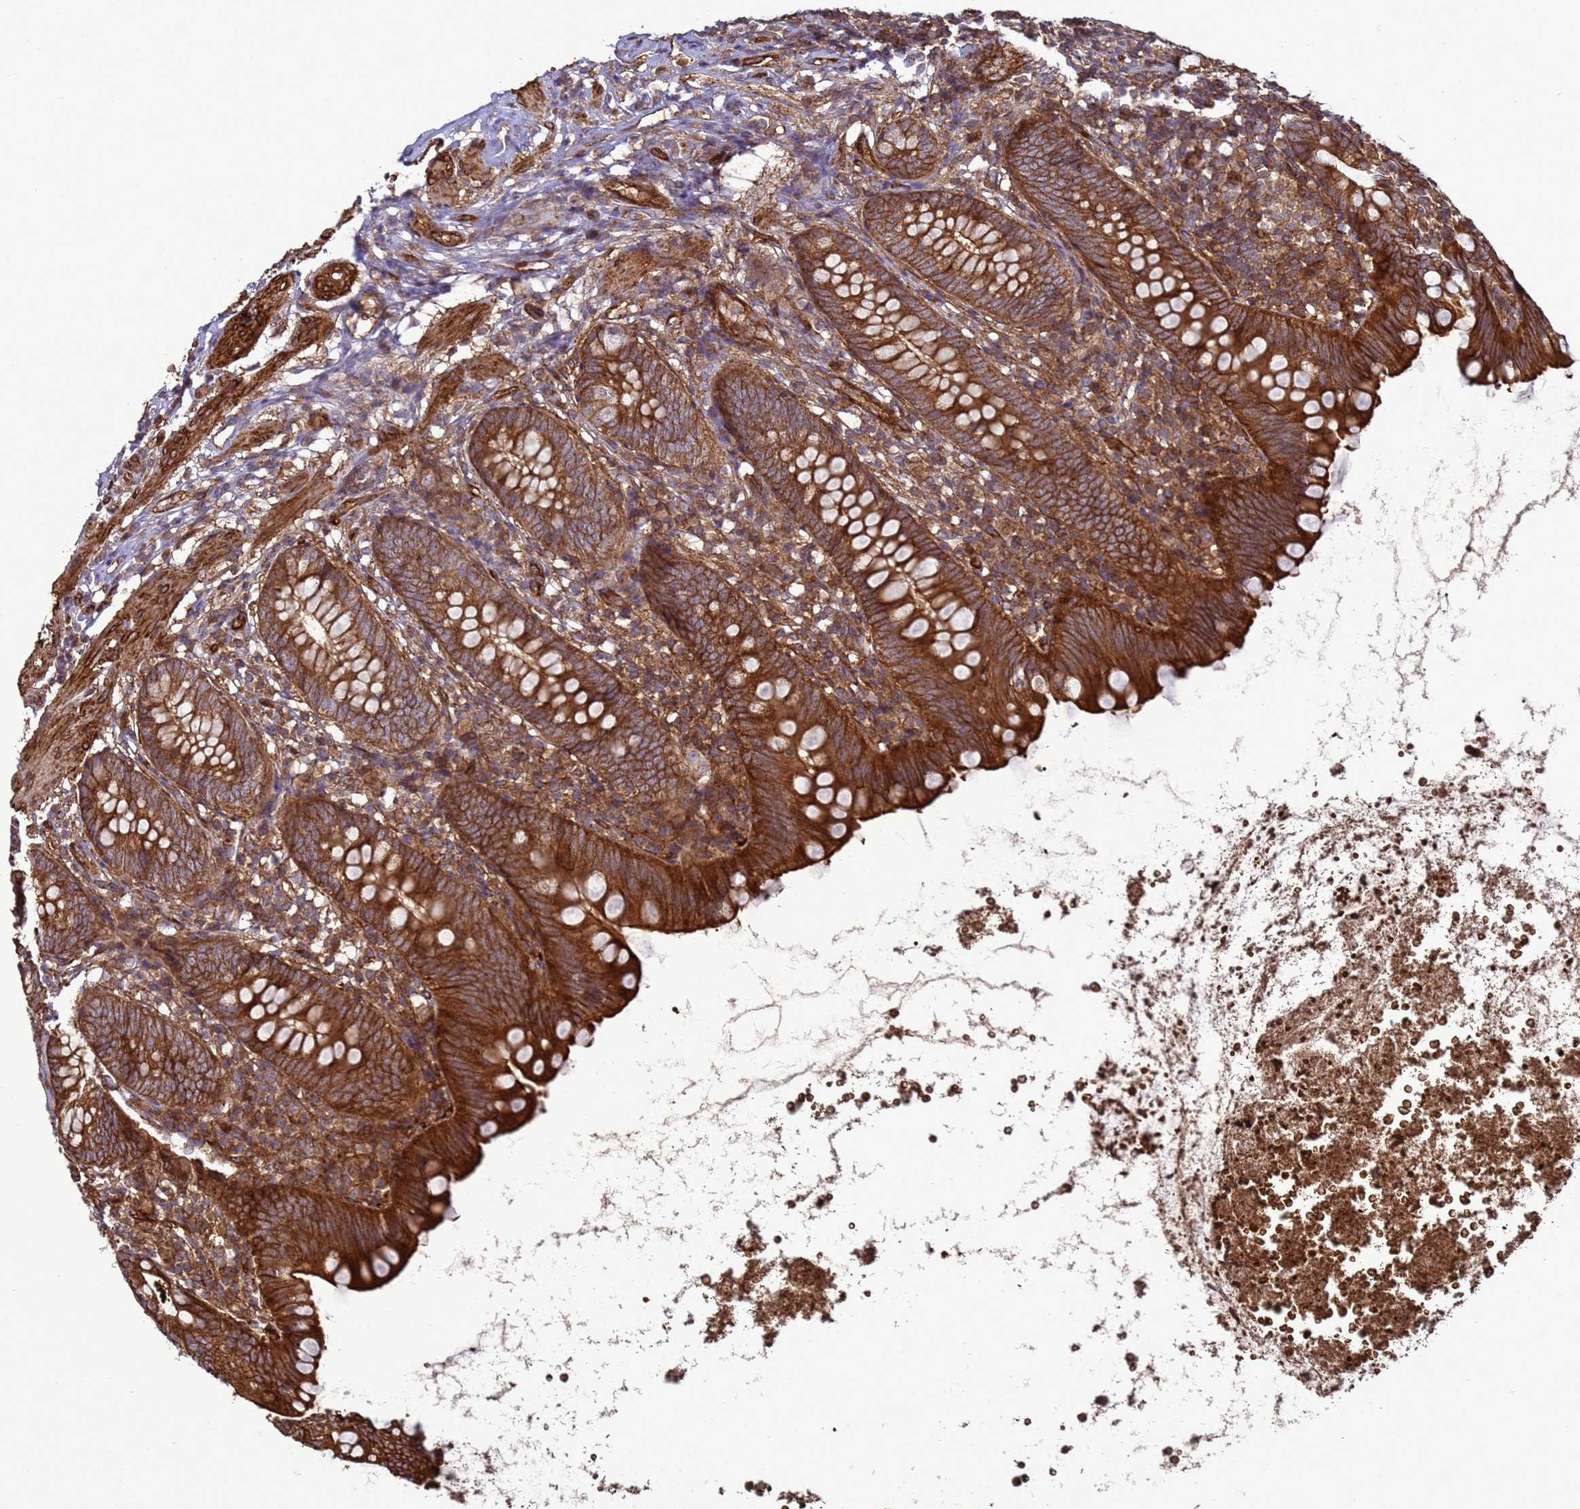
{"staining": {"intensity": "strong", "quantity": ">75%", "location": "cytoplasmic/membranous"}, "tissue": "appendix", "cell_type": "Glandular cells", "image_type": "normal", "snomed": [{"axis": "morphology", "description": "Normal tissue, NOS"}, {"axis": "topography", "description": "Appendix"}], "caption": "Strong cytoplasmic/membranous positivity for a protein is seen in about >75% of glandular cells of benign appendix using IHC.", "gene": "CNOT1", "patient": {"sex": "female", "age": 62}}